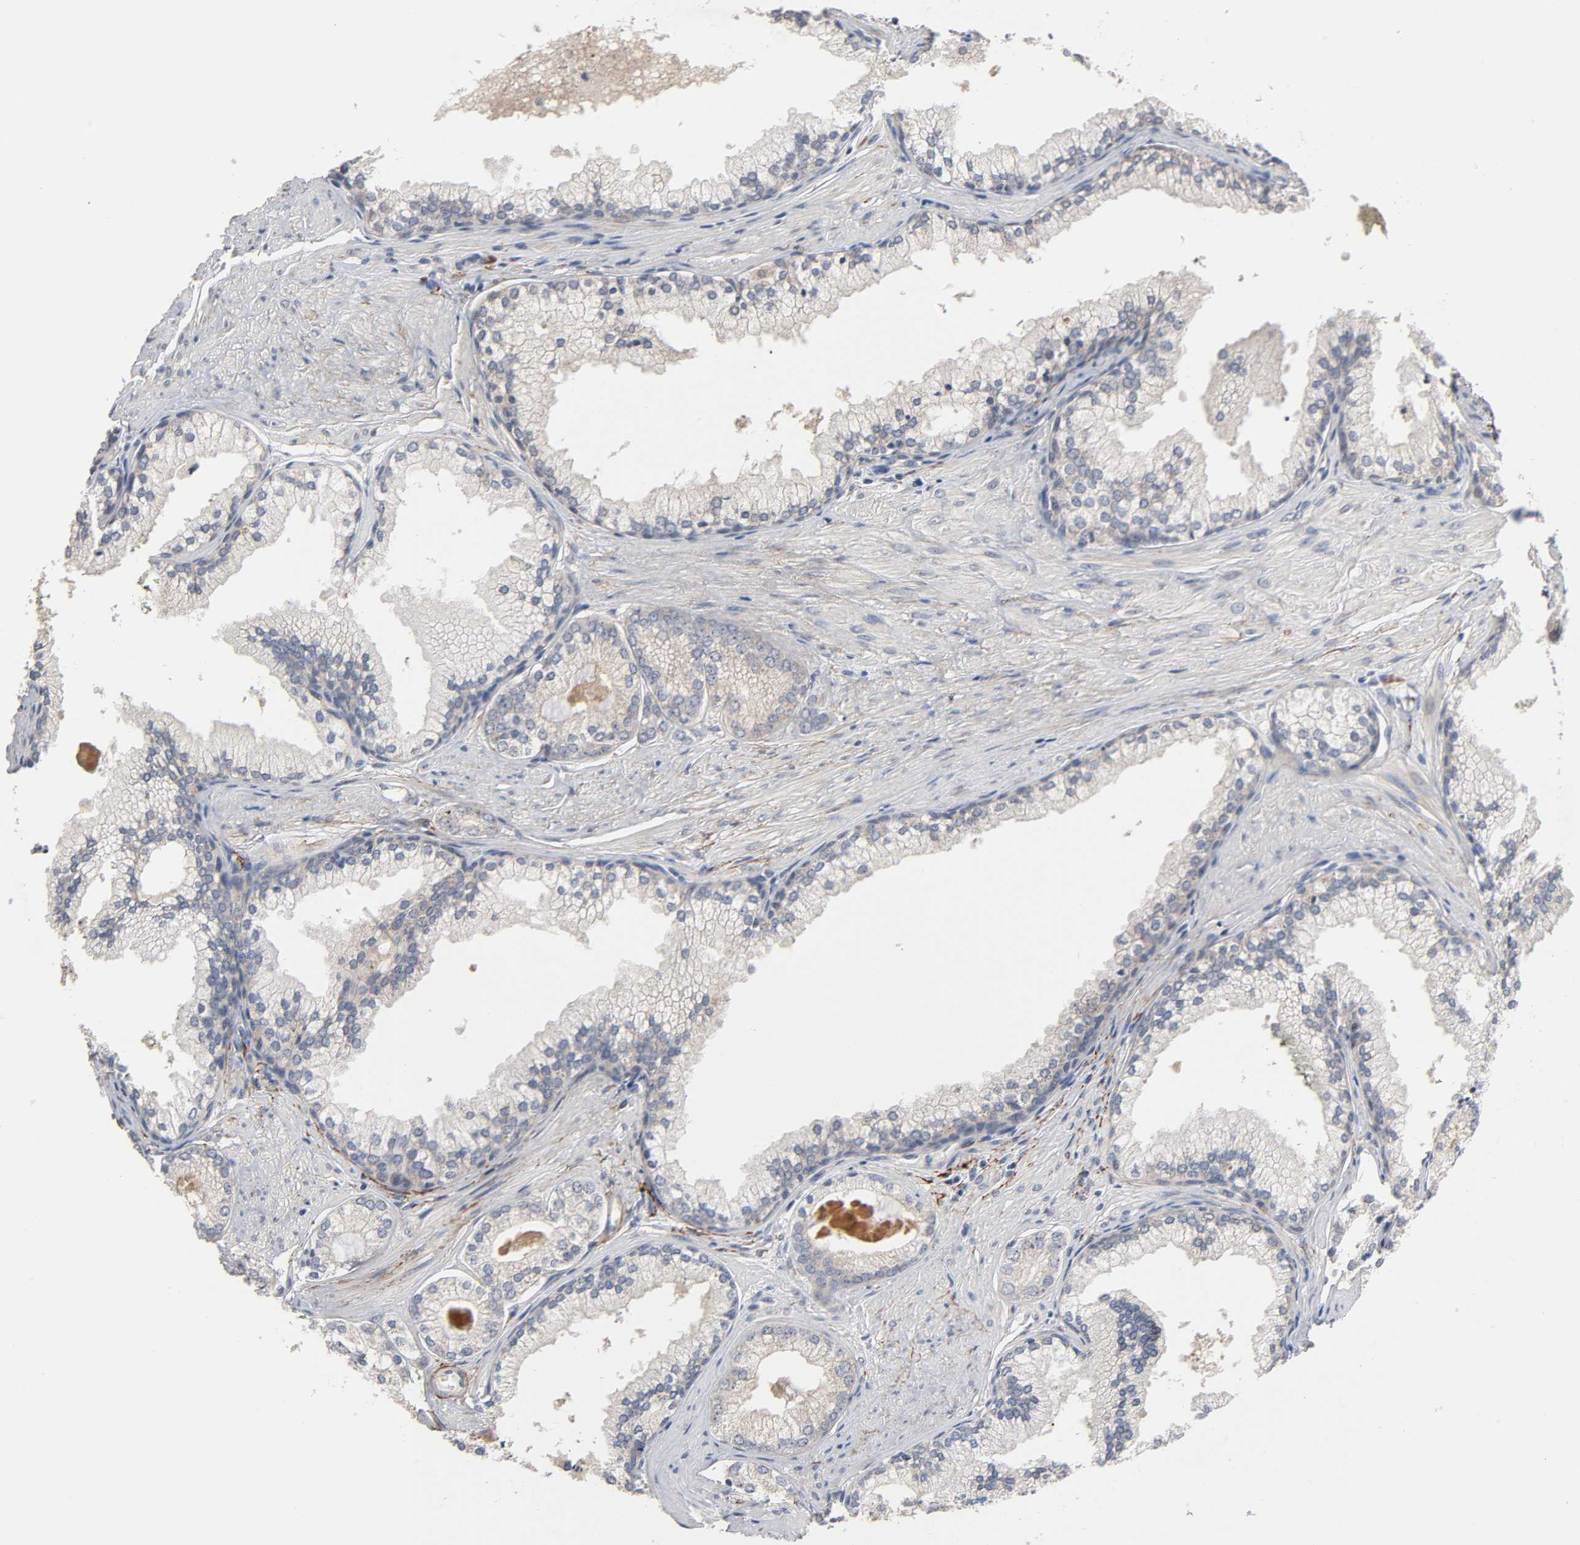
{"staining": {"intensity": "negative", "quantity": "none", "location": "none"}, "tissue": "prostate cancer", "cell_type": "Tumor cells", "image_type": "cancer", "snomed": [{"axis": "morphology", "description": "Adenocarcinoma, Low grade"}, {"axis": "topography", "description": "Prostate"}], "caption": "Prostate cancer (adenocarcinoma (low-grade)) was stained to show a protein in brown. There is no significant positivity in tumor cells.", "gene": "HDLBP", "patient": {"sex": "male", "age": 71}}